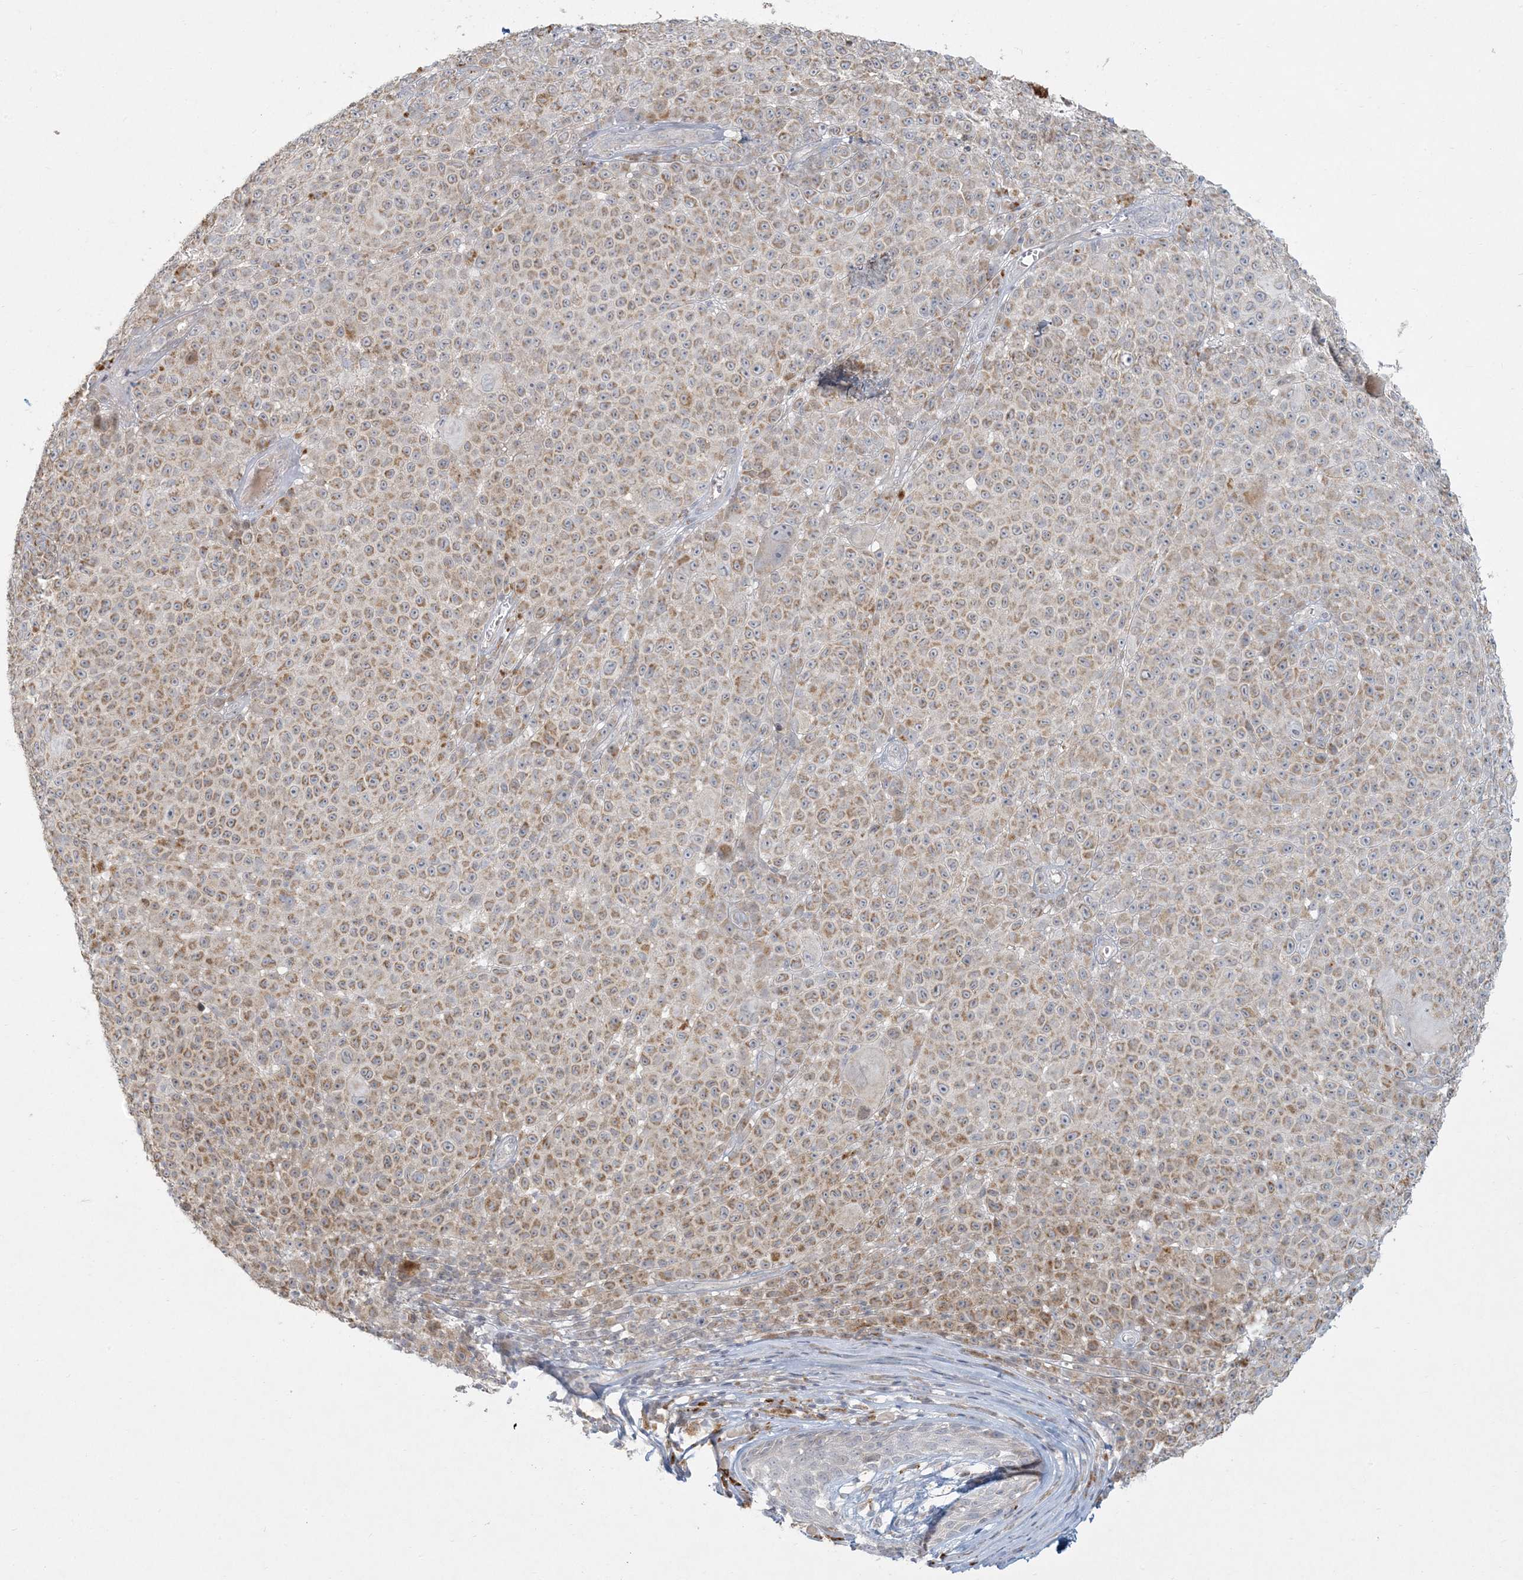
{"staining": {"intensity": "moderate", "quantity": "25%-75%", "location": "cytoplasmic/membranous"}, "tissue": "melanoma", "cell_type": "Tumor cells", "image_type": "cancer", "snomed": [{"axis": "morphology", "description": "Malignant melanoma, NOS"}, {"axis": "topography", "description": "Skin"}], "caption": "Immunohistochemical staining of malignant melanoma reveals medium levels of moderate cytoplasmic/membranous positivity in approximately 25%-75% of tumor cells.", "gene": "MCAT", "patient": {"sex": "female", "age": 94}}